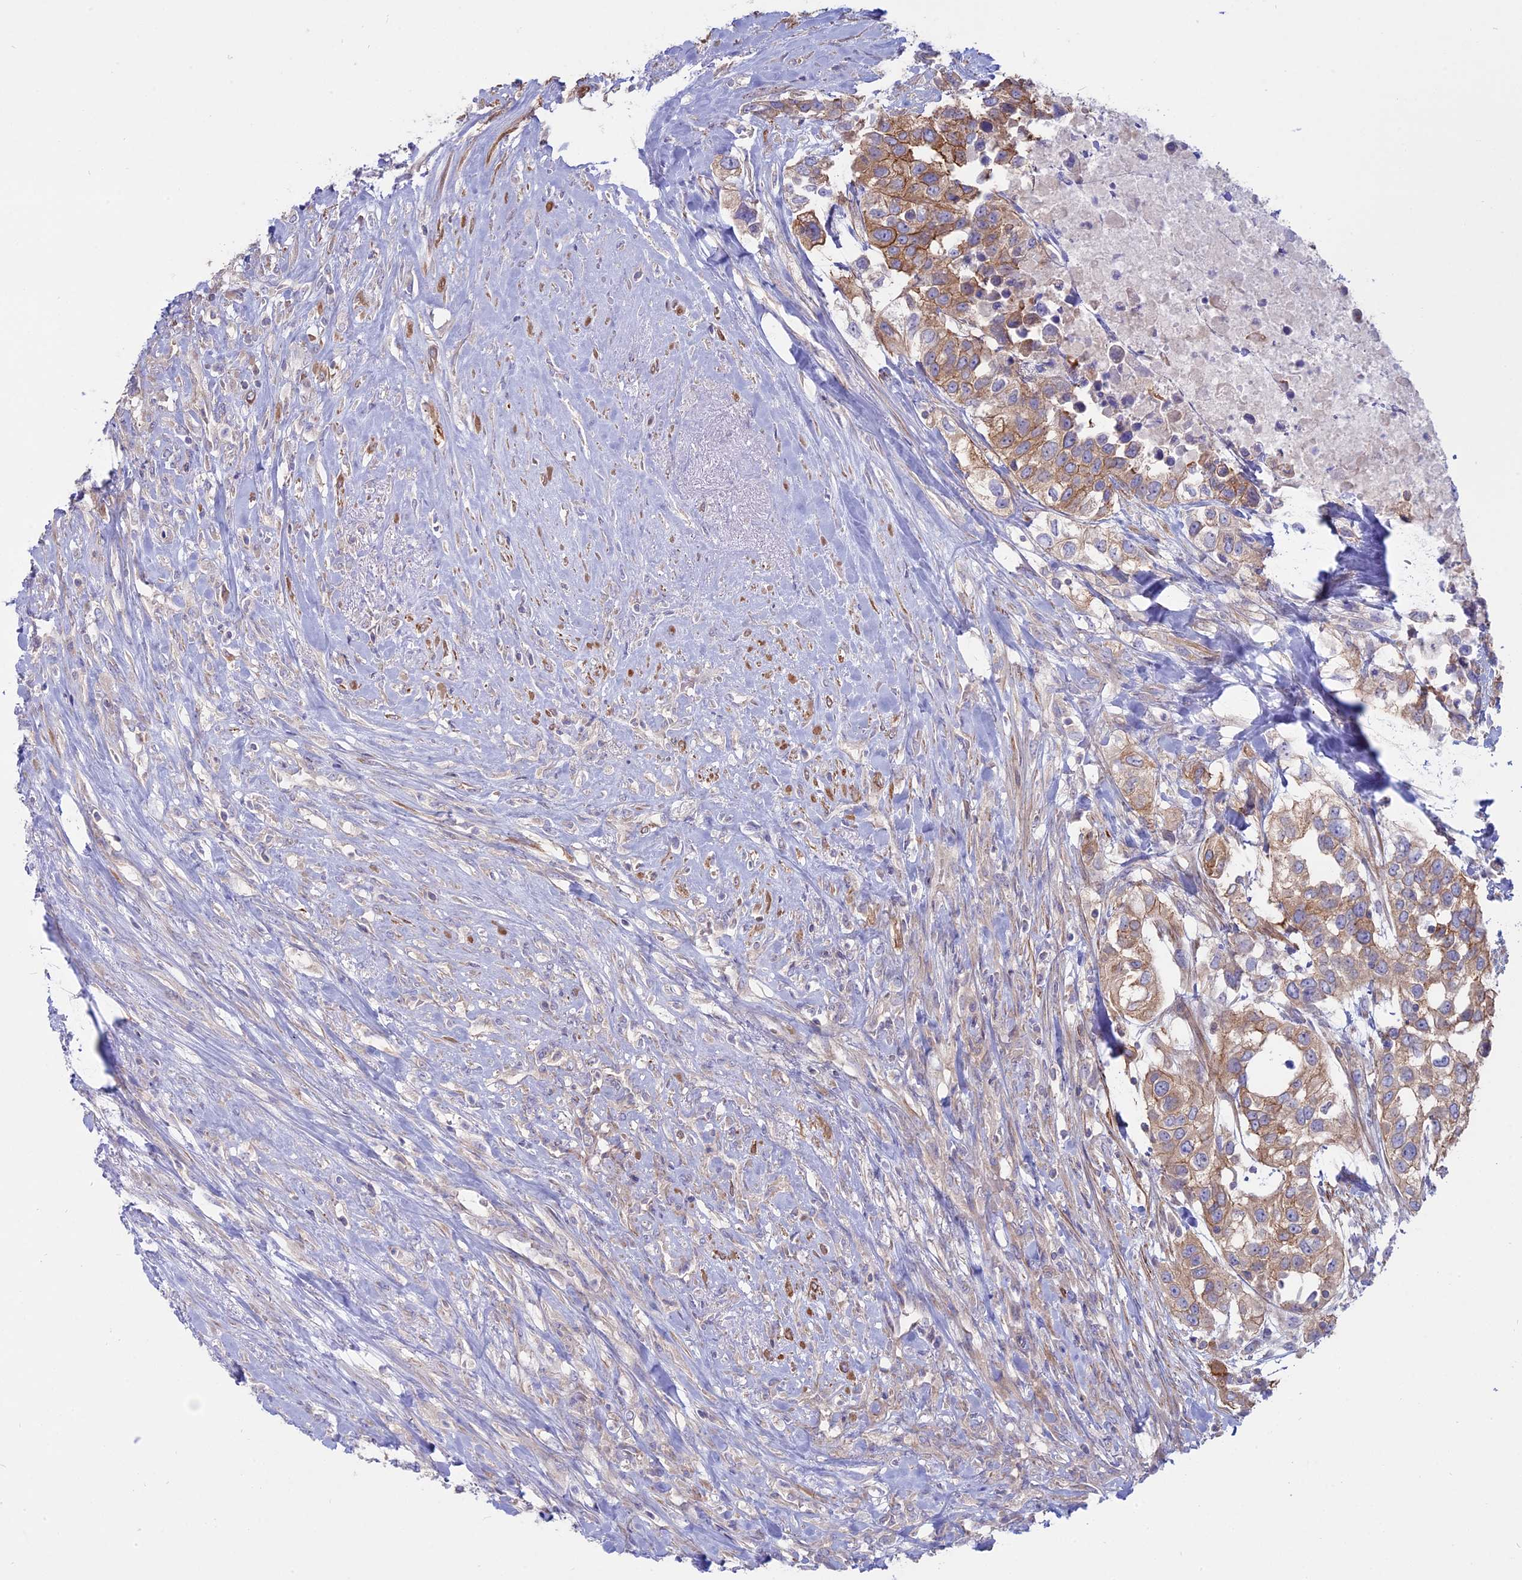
{"staining": {"intensity": "moderate", "quantity": ">75%", "location": "cytoplasmic/membranous"}, "tissue": "urothelial cancer", "cell_type": "Tumor cells", "image_type": "cancer", "snomed": [{"axis": "morphology", "description": "Urothelial carcinoma, High grade"}, {"axis": "topography", "description": "Urinary bladder"}], "caption": "Immunohistochemistry (IHC) image of neoplastic tissue: urothelial cancer stained using IHC exhibits medium levels of moderate protein expression localized specifically in the cytoplasmic/membranous of tumor cells, appearing as a cytoplasmic/membranous brown color.", "gene": "MYO5B", "patient": {"sex": "female", "age": 80}}